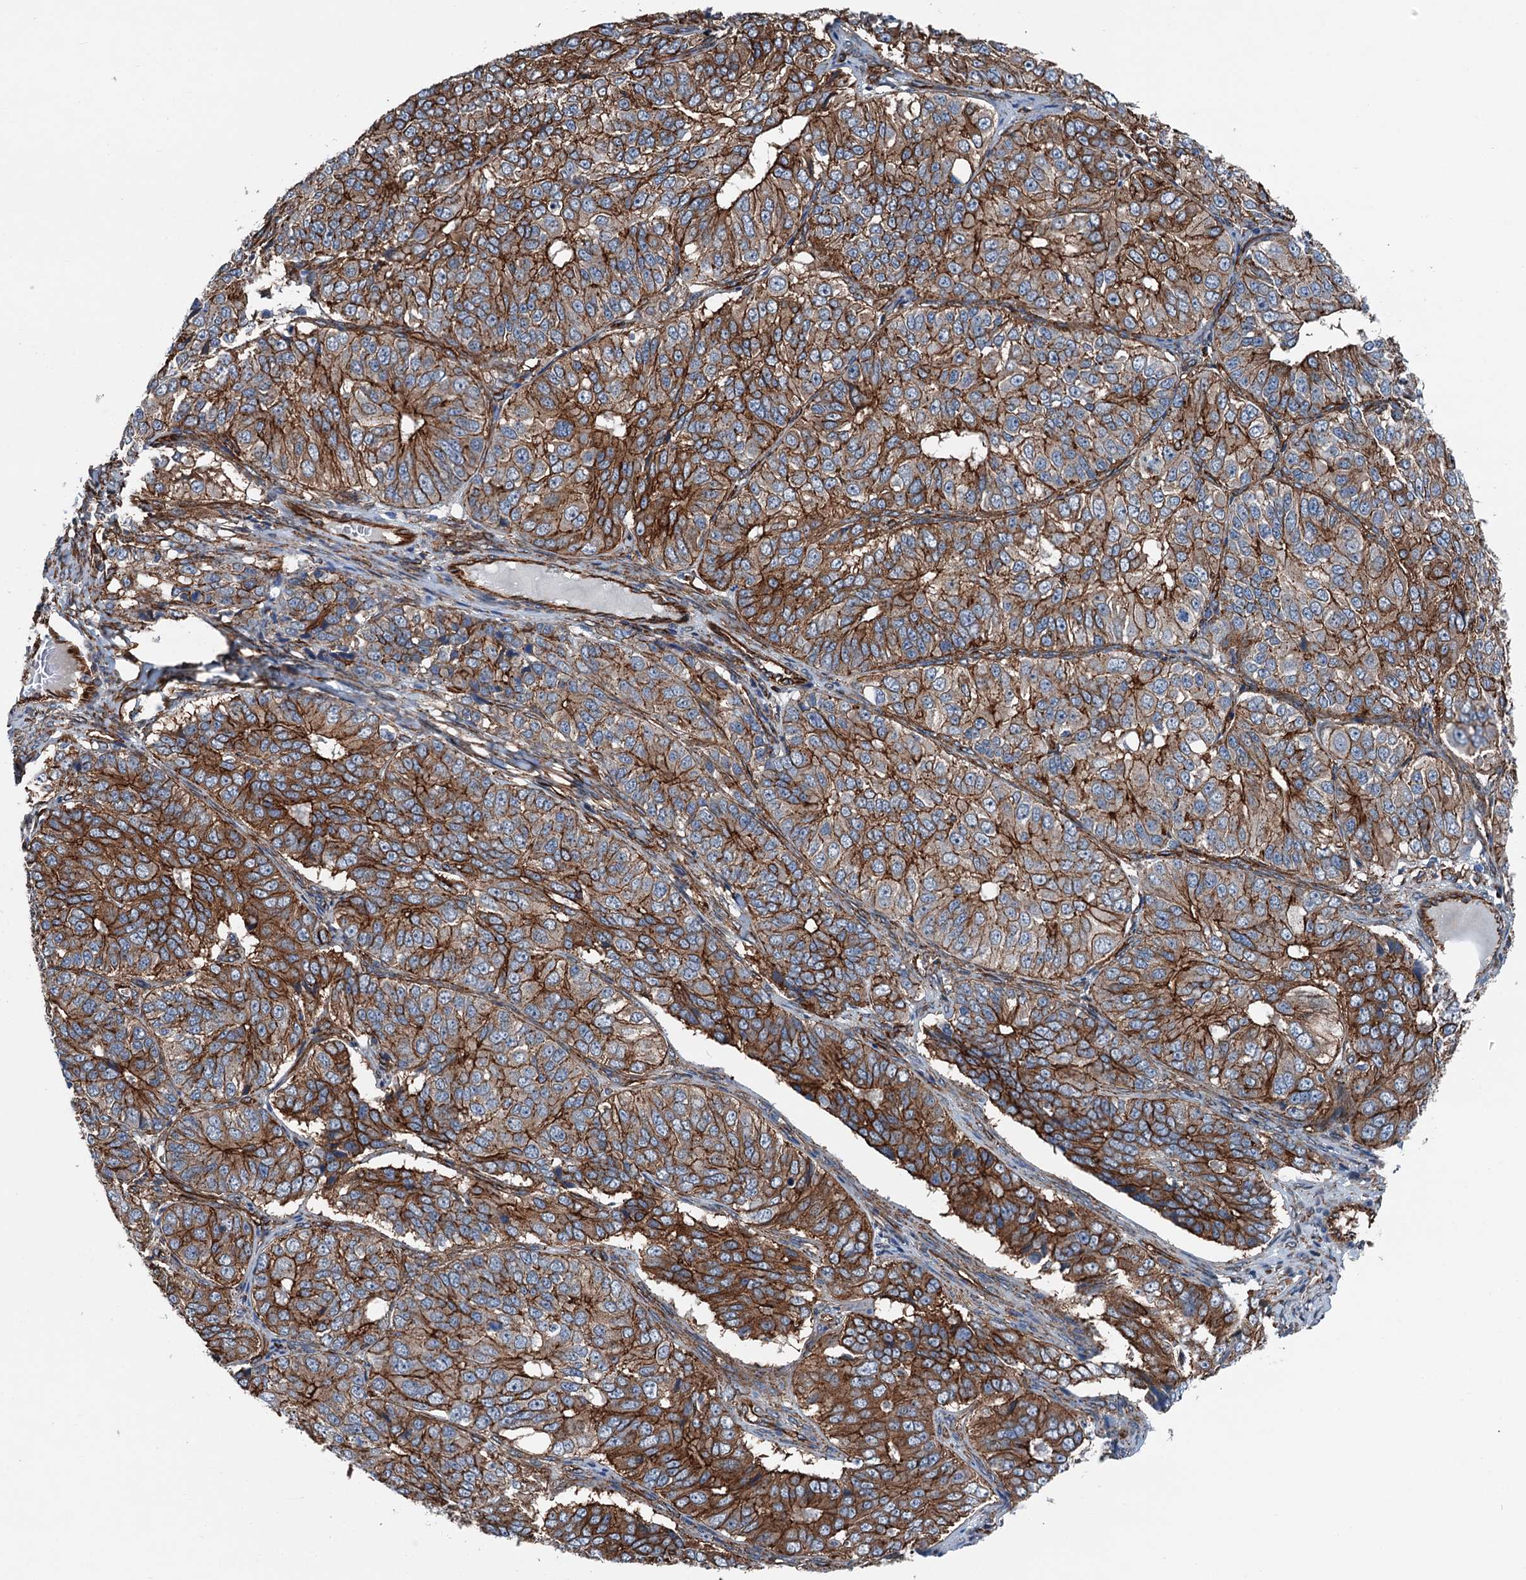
{"staining": {"intensity": "strong", "quantity": ">75%", "location": "cytoplasmic/membranous"}, "tissue": "ovarian cancer", "cell_type": "Tumor cells", "image_type": "cancer", "snomed": [{"axis": "morphology", "description": "Carcinoma, endometroid"}, {"axis": "topography", "description": "Ovary"}], "caption": "Protein analysis of ovarian cancer tissue demonstrates strong cytoplasmic/membranous positivity in about >75% of tumor cells.", "gene": "NMRAL1", "patient": {"sex": "female", "age": 51}}